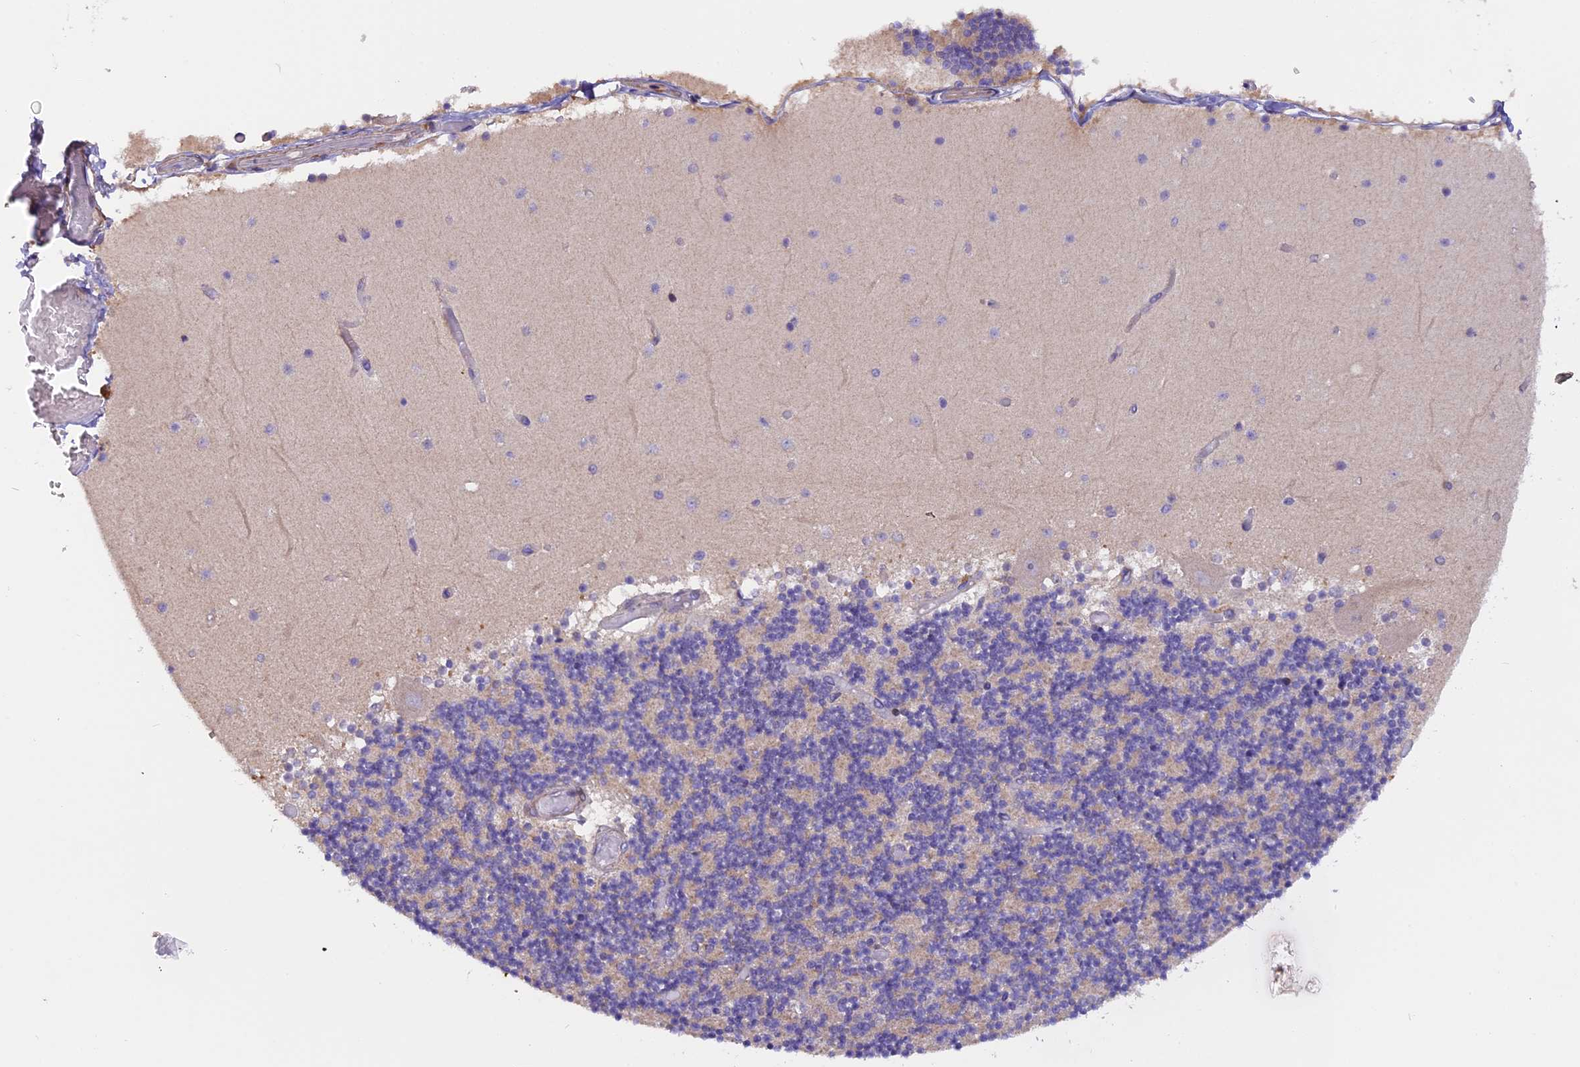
{"staining": {"intensity": "negative", "quantity": "none", "location": "none"}, "tissue": "cerebellum", "cell_type": "Cells in granular layer", "image_type": "normal", "snomed": [{"axis": "morphology", "description": "Normal tissue, NOS"}, {"axis": "topography", "description": "Cerebellum"}], "caption": "An image of cerebellum stained for a protein shows no brown staining in cells in granular layer. (Immunohistochemistry (ihc), brightfield microscopy, high magnification).", "gene": "FAM98C", "patient": {"sex": "female", "age": 28}}